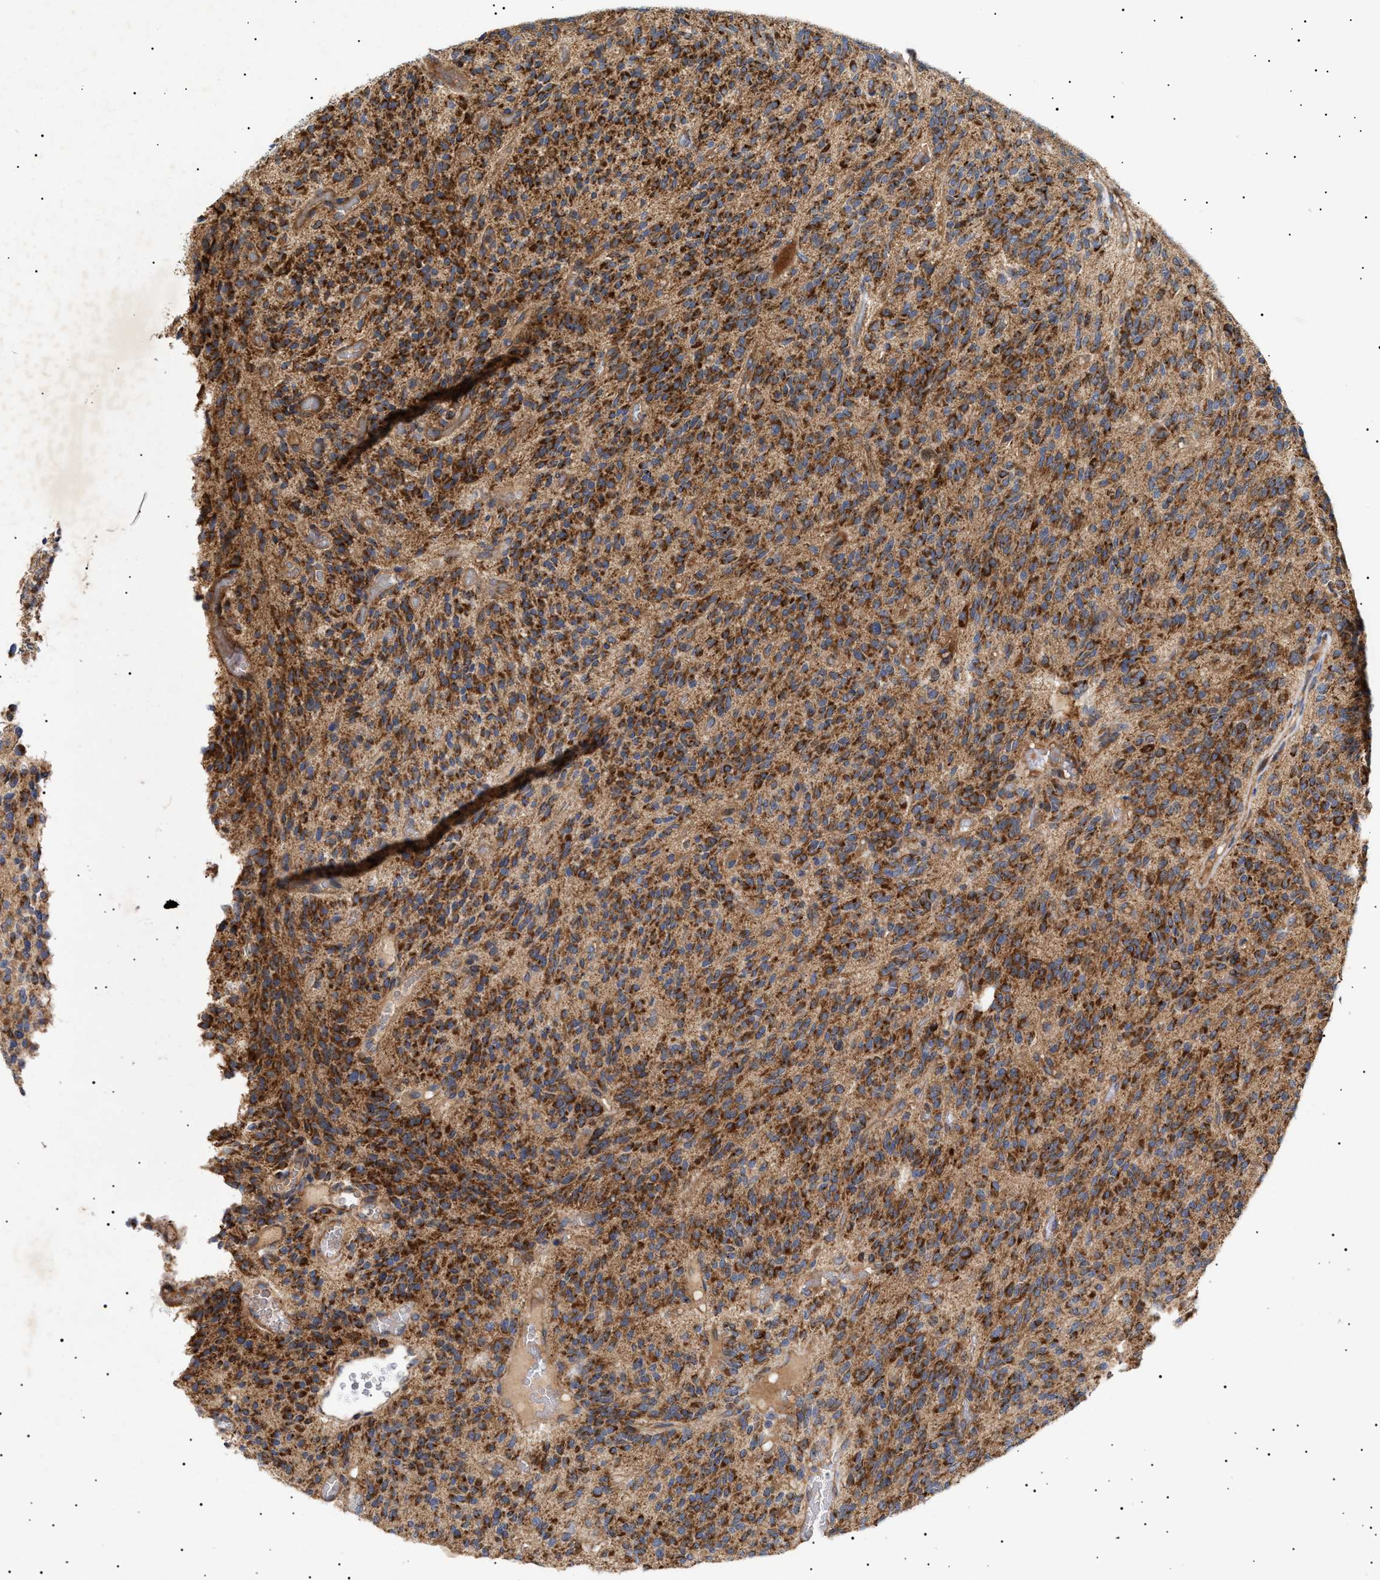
{"staining": {"intensity": "strong", "quantity": ">75%", "location": "cytoplasmic/membranous"}, "tissue": "glioma", "cell_type": "Tumor cells", "image_type": "cancer", "snomed": [{"axis": "morphology", "description": "Glioma, malignant, High grade"}, {"axis": "topography", "description": "Brain"}], "caption": "Immunohistochemical staining of glioma reveals high levels of strong cytoplasmic/membranous expression in approximately >75% of tumor cells. (Stains: DAB (3,3'-diaminobenzidine) in brown, nuclei in blue, Microscopy: brightfield microscopy at high magnification).", "gene": "MRPL10", "patient": {"sex": "male", "age": 34}}